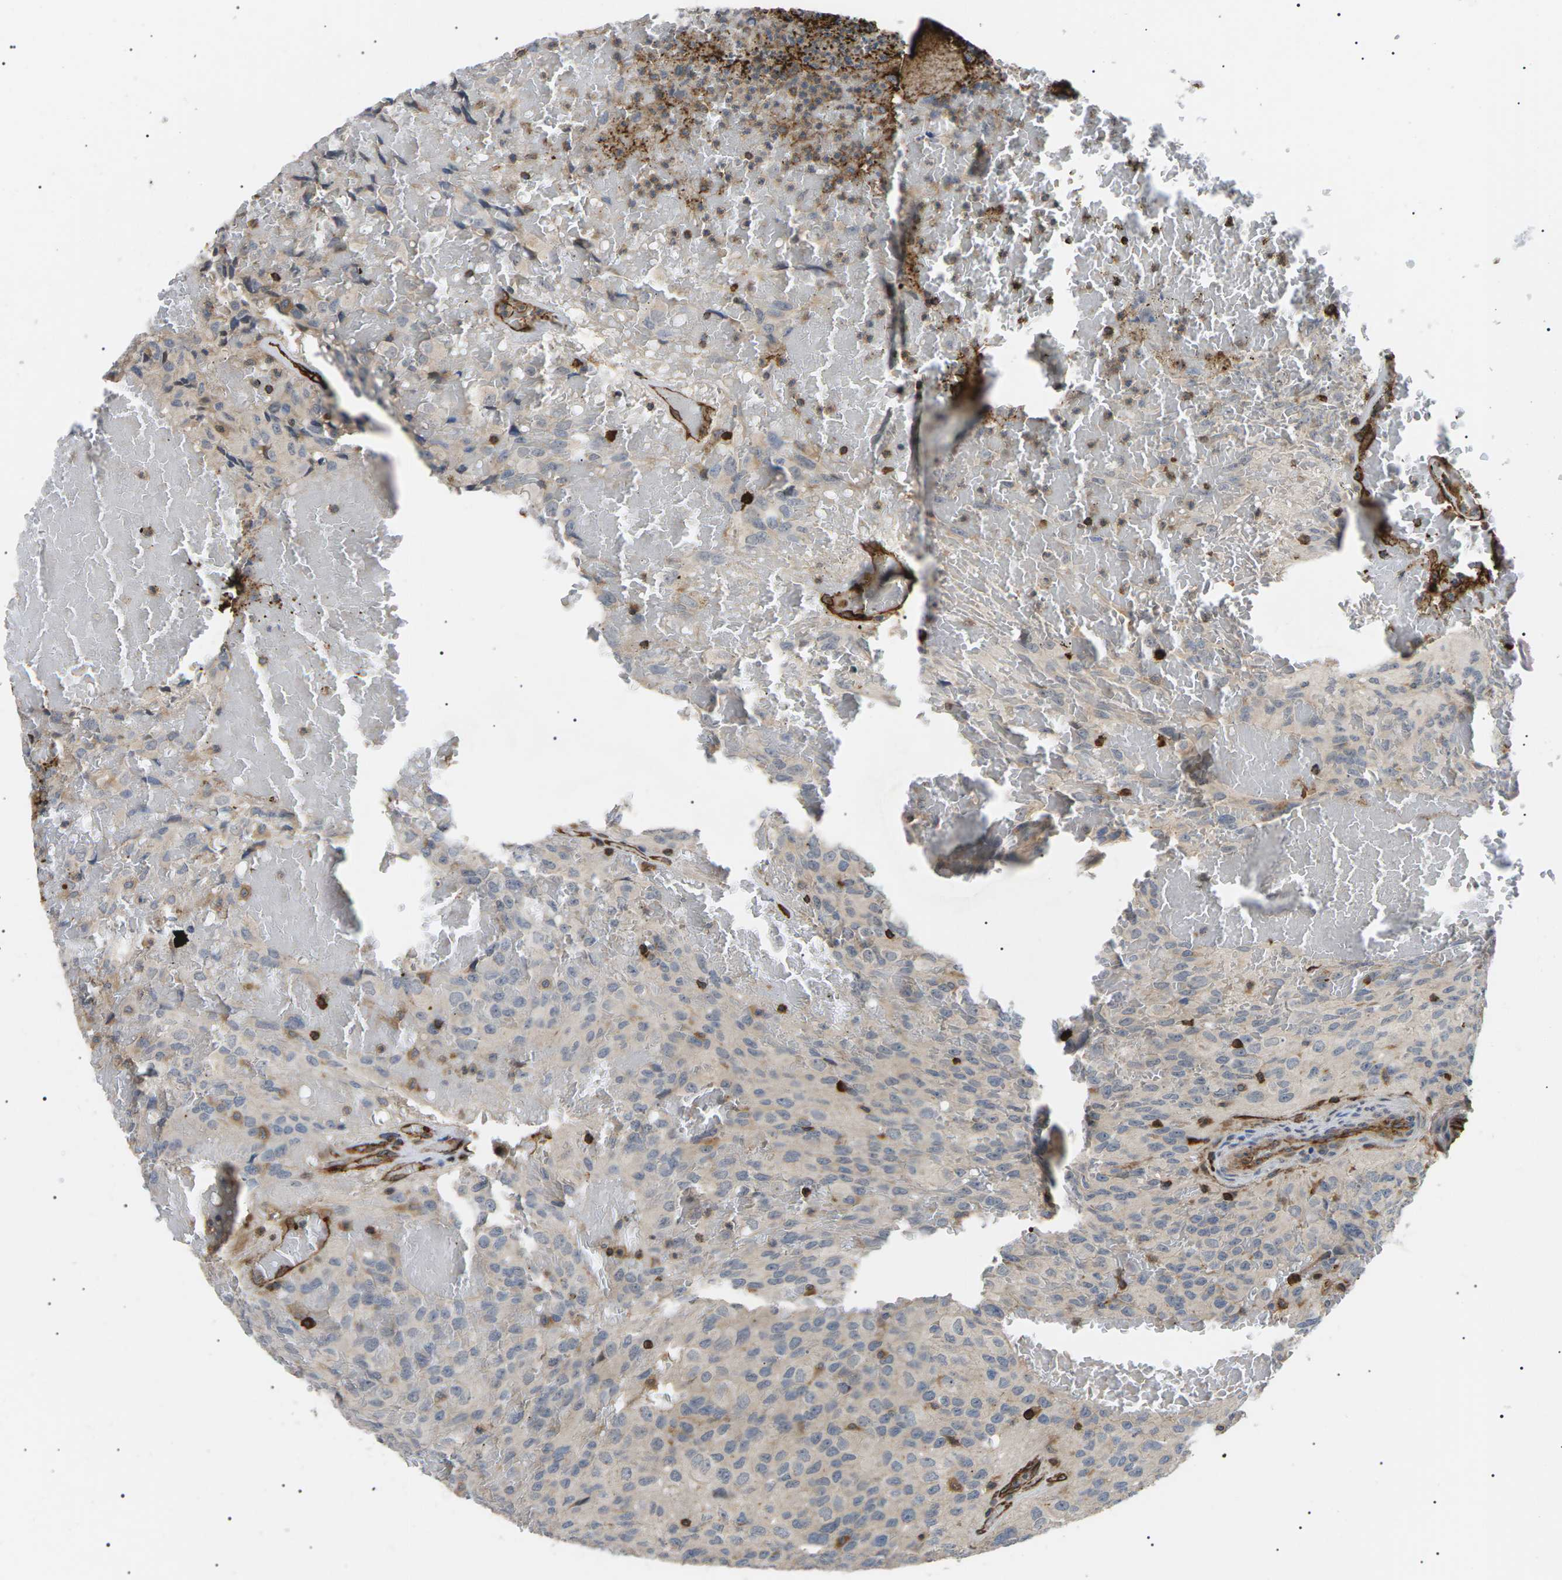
{"staining": {"intensity": "weak", "quantity": "<25%", "location": "cytoplasmic/membranous"}, "tissue": "glioma", "cell_type": "Tumor cells", "image_type": "cancer", "snomed": [{"axis": "morphology", "description": "Glioma, malignant, High grade"}, {"axis": "topography", "description": "Brain"}], "caption": "The histopathology image exhibits no significant positivity in tumor cells of glioma.", "gene": "TMTC4", "patient": {"sex": "male", "age": 32}}